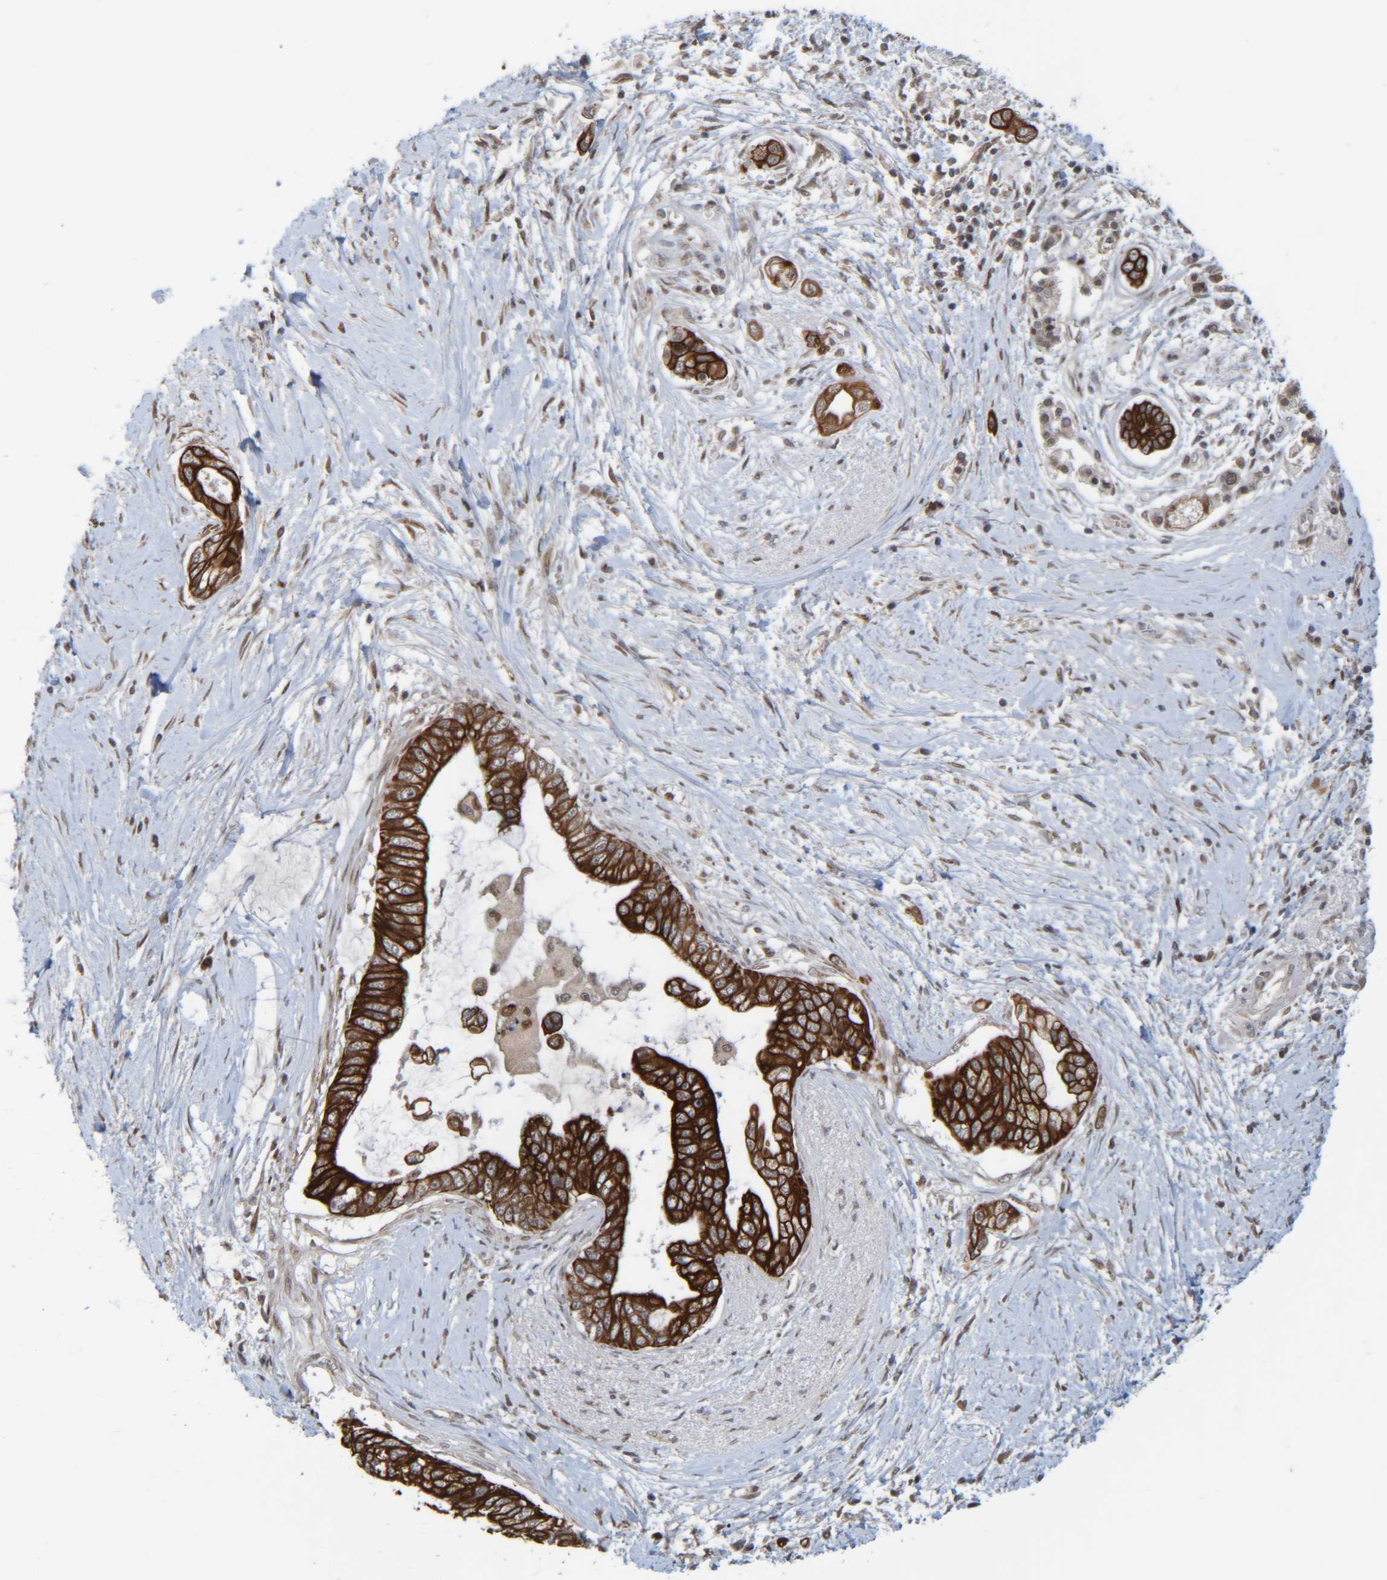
{"staining": {"intensity": "strong", "quantity": ">75%", "location": "cytoplasmic/membranous"}, "tissue": "pancreatic cancer", "cell_type": "Tumor cells", "image_type": "cancer", "snomed": [{"axis": "morphology", "description": "Adenocarcinoma, NOS"}, {"axis": "topography", "description": "Pancreas"}], "caption": "Protein staining displays strong cytoplasmic/membranous staining in about >75% of tumor cells in pancreatic adenocarcinoma.", "gene": "CCDC57", "patient": {"sex": "male", "age": 59}}